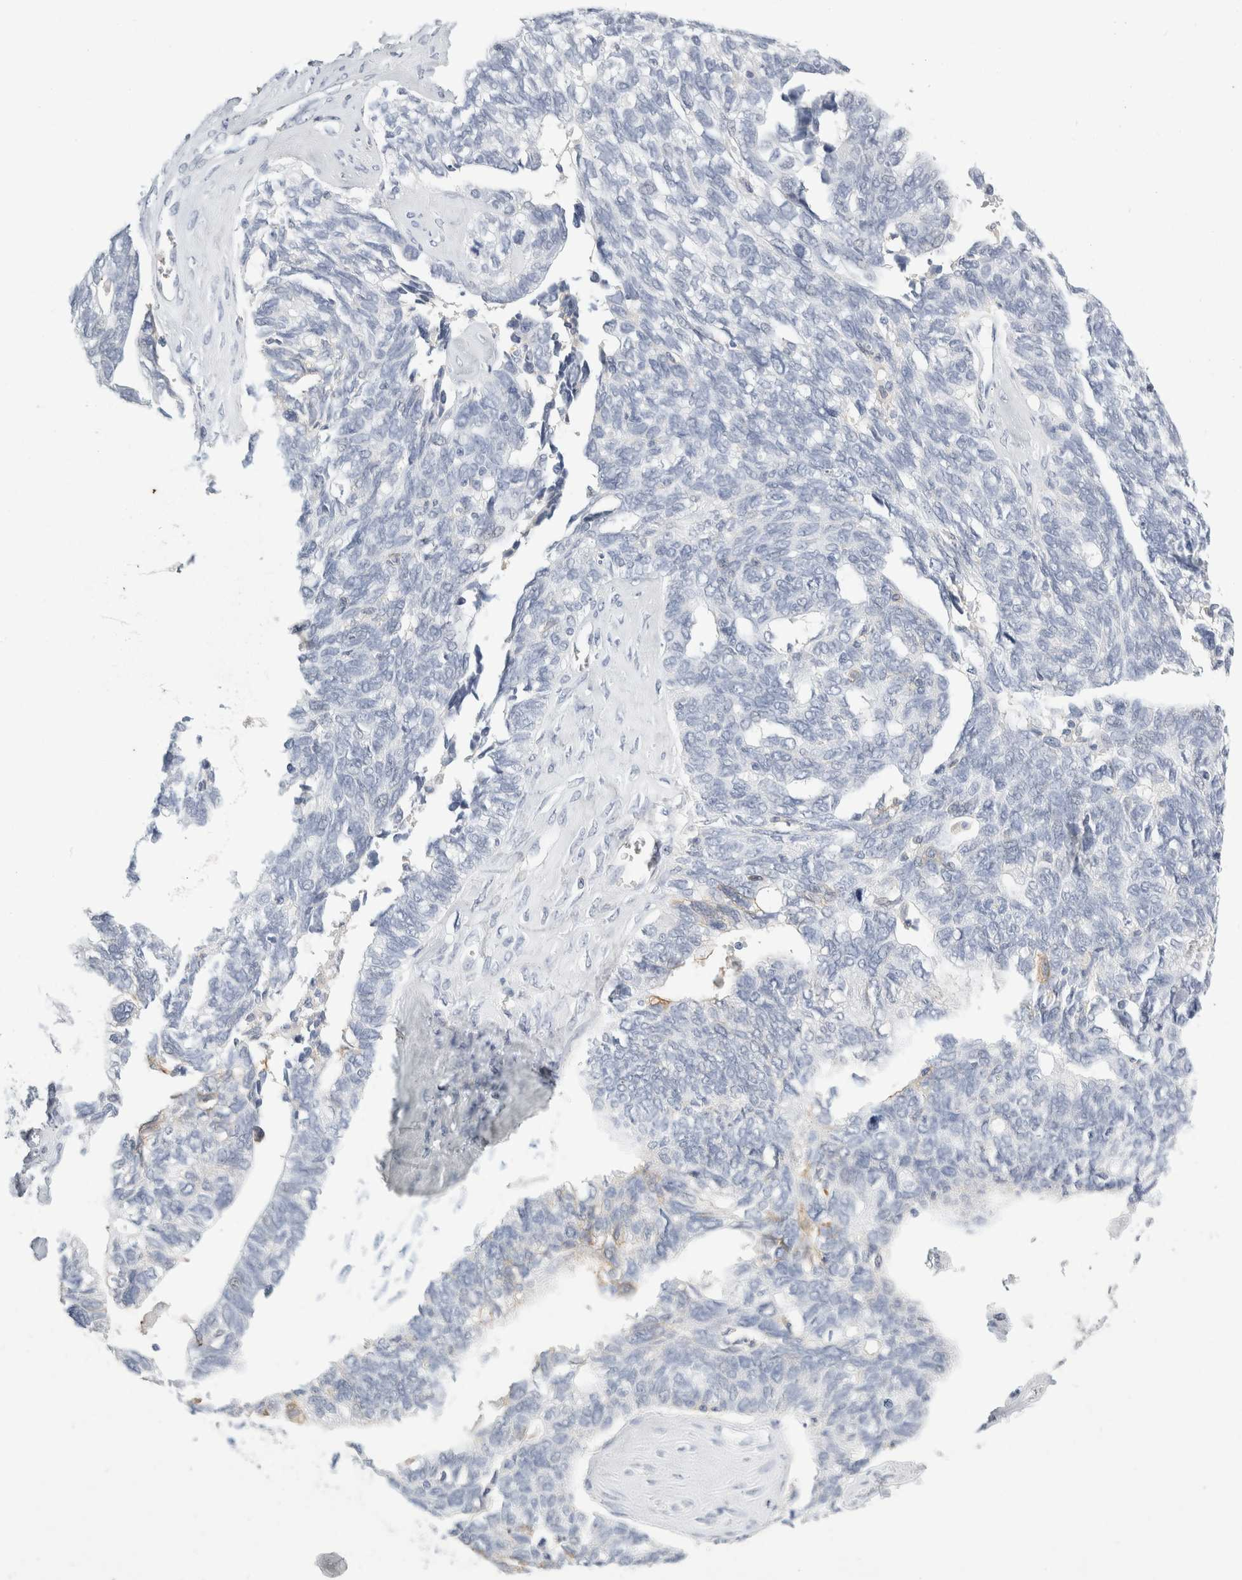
{"staining": {"intensity": "negative", "quantity": "none", "location": "none"}, "tissue": "ovarian cancer", "cell_type": "Tumor cells", "image_type": "cancer", "snomed": [{"axis": "morphology", "description": "Cystadenocarcinoma, serous, NOS"}, {"axis": "topography", "description": "Ovary"}], "caption": "DAB immunohistochemical staining of ovarian cancer (serous cystadenocarcinoma) demonstrates no significant positivity in tumor cells.", "gene": "P2RY2", "patient": {"sex": "female", "age": 79}}